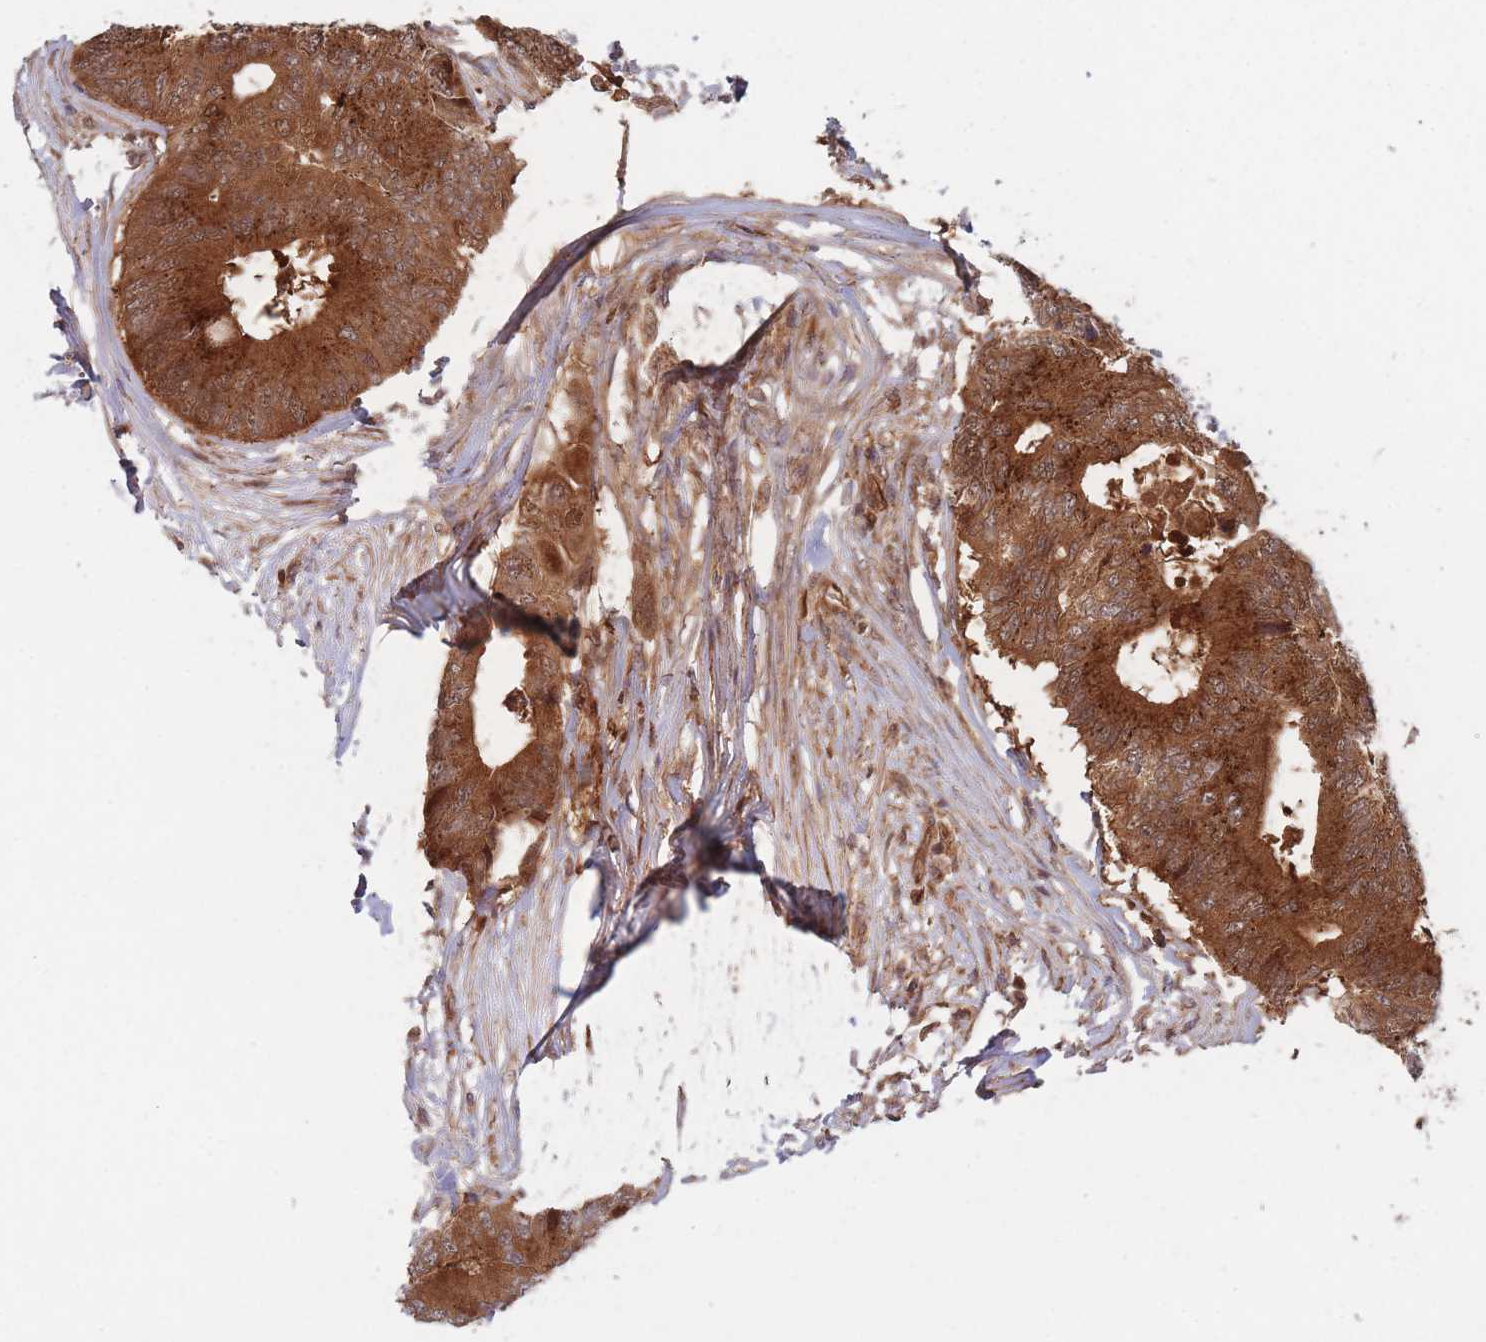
{"staining": {"intensity": "strong", "quantity": ">75%", "location": "cytoplasmic/membranous"}, "tissue": "colorectal cancer", "cell_type": "Tumor cells", "image_type": "cancer", "snomed": [{"axis": "morphology", "description": "Adenocarcinoma, NOS"}, {"axis": "topography", "description": "Colon"}], "caption": "IHC photomicrograph of colorectal cancer (adenocarcinoma) stained for a protein (brown), which shows high levels of strong cytoplasmic/membranous positivity in approximately >75% of tumor cells.", "gene": "PODXL2", "patient": {"sex": "male", "age": 71}}